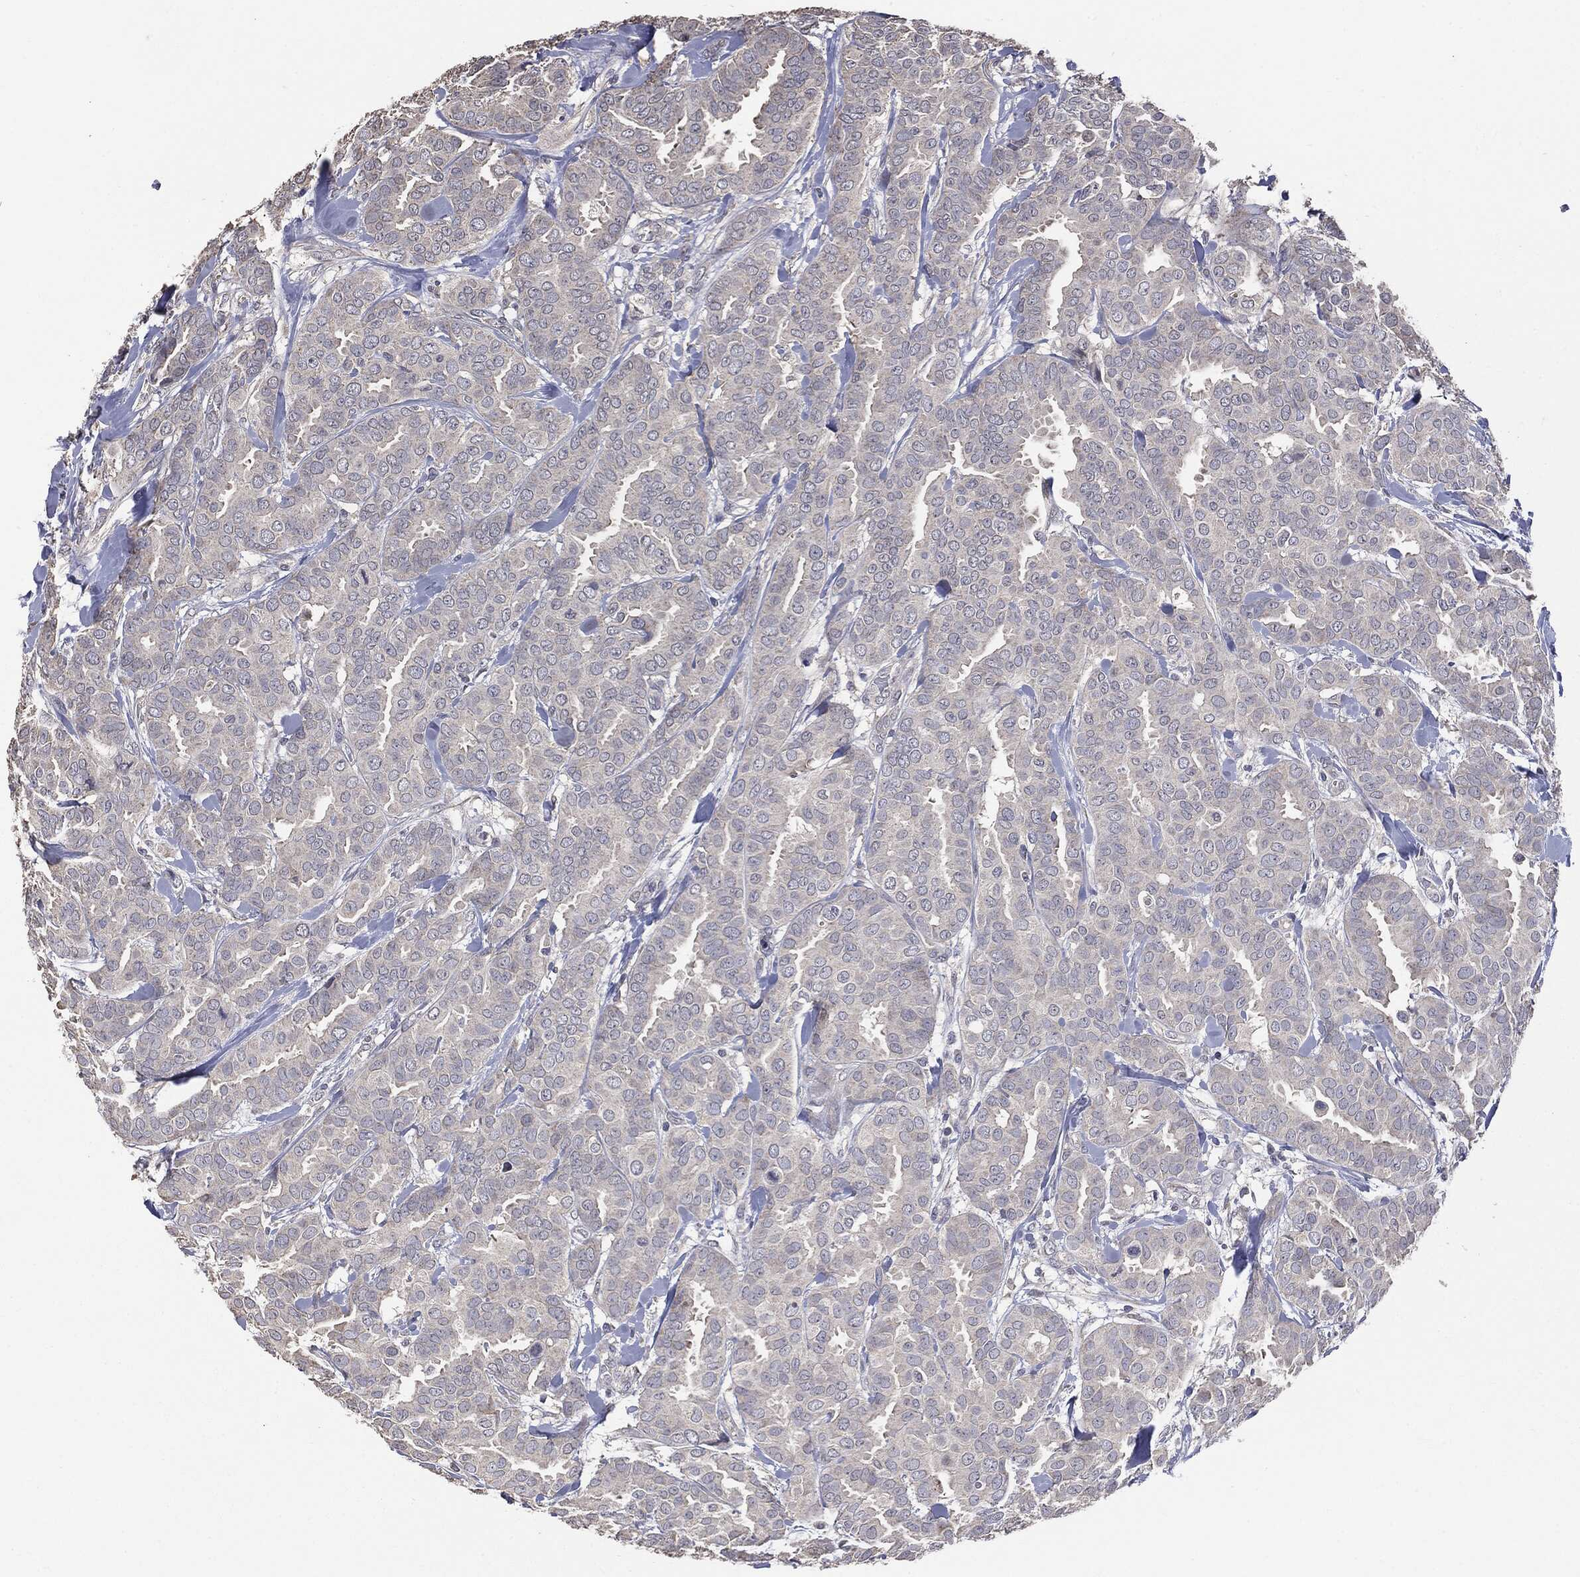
{"staining": {"intensity": "negative", "quantity": "none", "location": "none"}, "tissue": "breast cancer", "cell_type": "Tumor cells", "image_type": "cancer", "snomed": [{"axis": "morphology", "description": "Duct carcinoma"}, {"axis": "topography", "description": "Breast"}], "caption": "Protein analysis of breast infiltrating ductal carcinoma shows no significant expression in tumor cells.", "gene": "MTOR", "patient": {"sex": "female", "age": 45}}